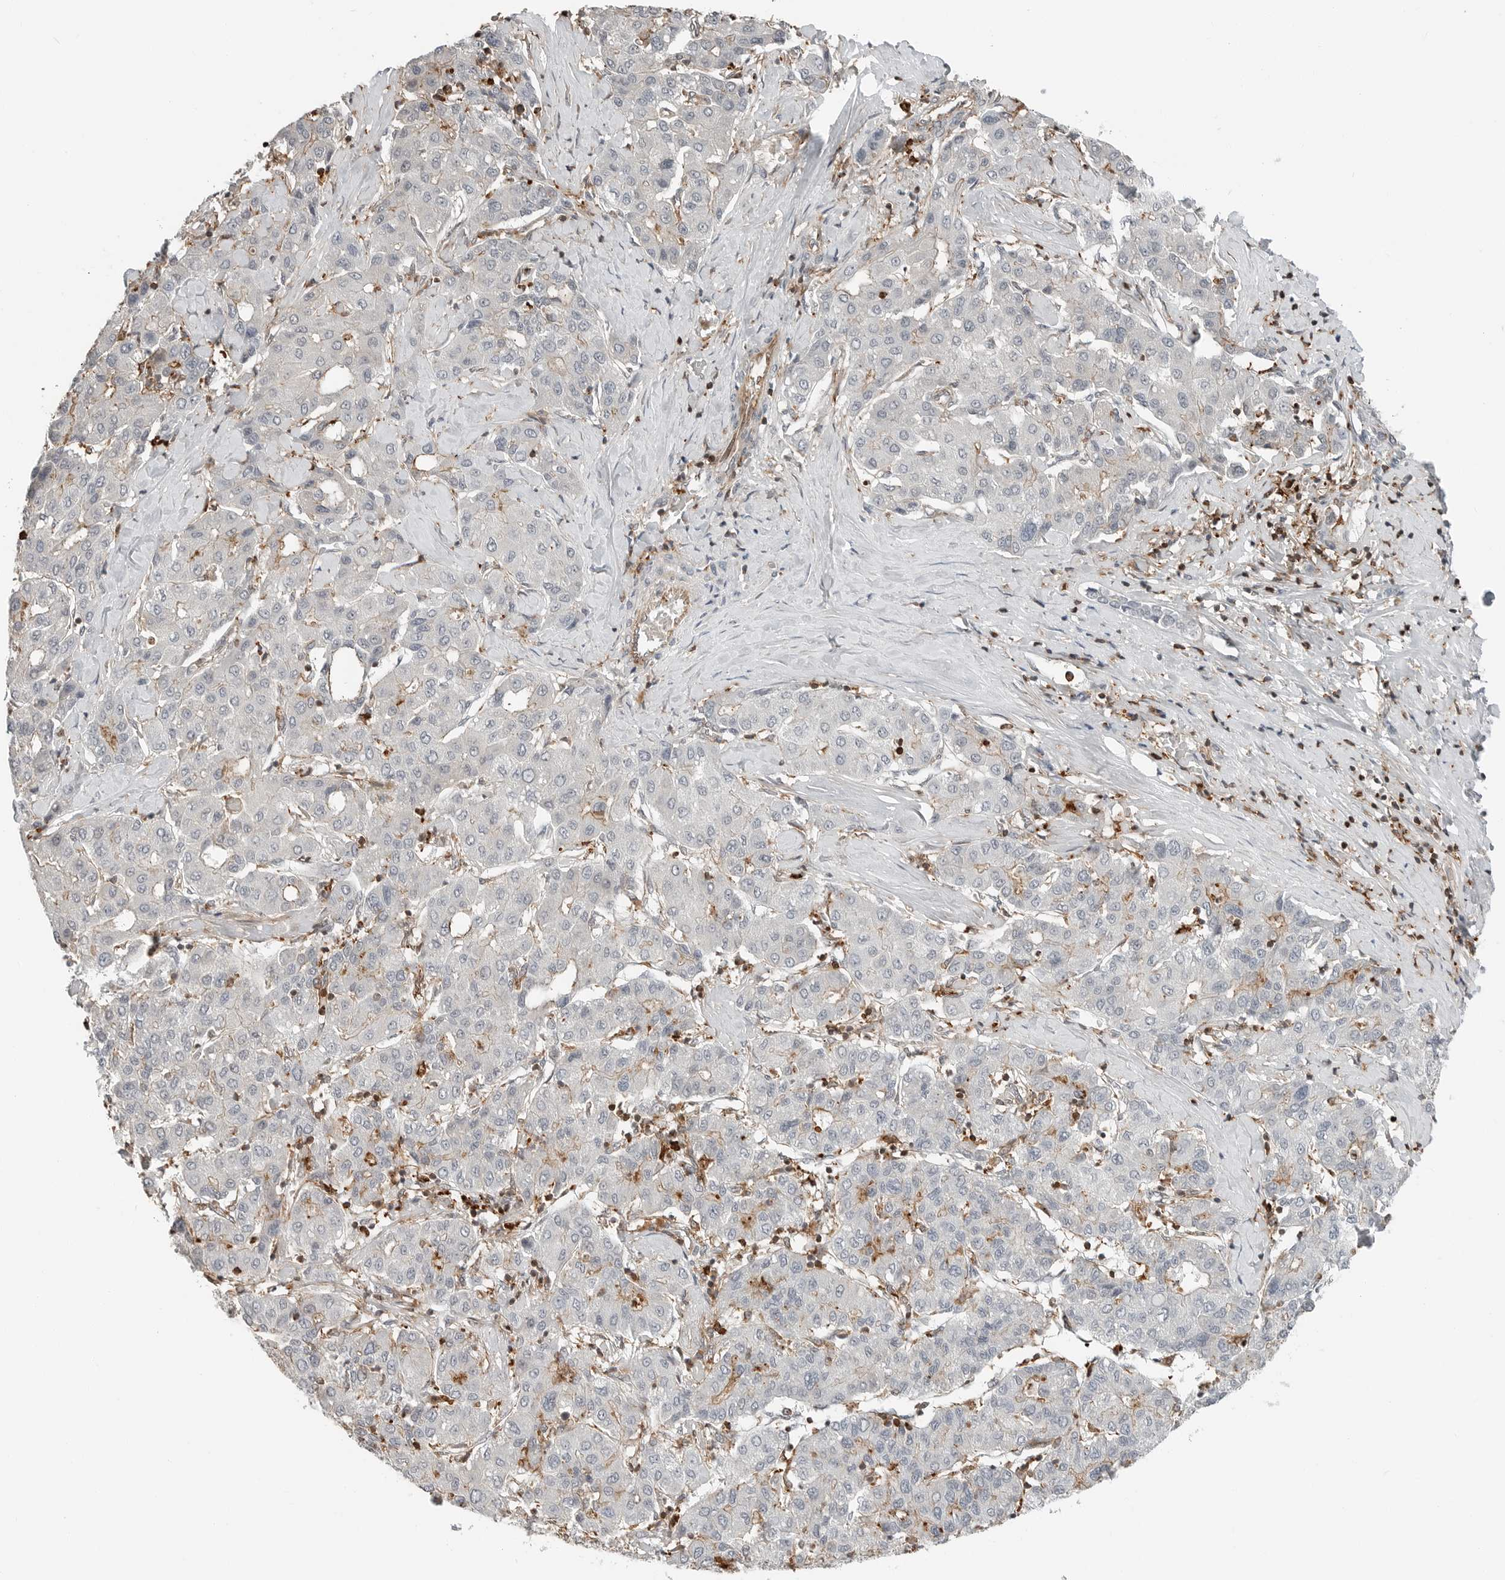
{"staining": {"intensity": "negative", "quantity": "none", "location": "none"}, "tissue": "liver cancer", "cell_type": "Tumor cells", "image_type": "cancer", "snomed": [{"axis": "morphology", "description": "Carcinoma, Hepatocellular, NOS"}, {"axis": "topography", "description": "Liver"}], "caption": "Photomicrograph shows no protein staining in tumor cells of liver hepatocellular carcinoma tissue.", "gene": "LEFTY2", "patient": {"sex": "male", "age": 65}}